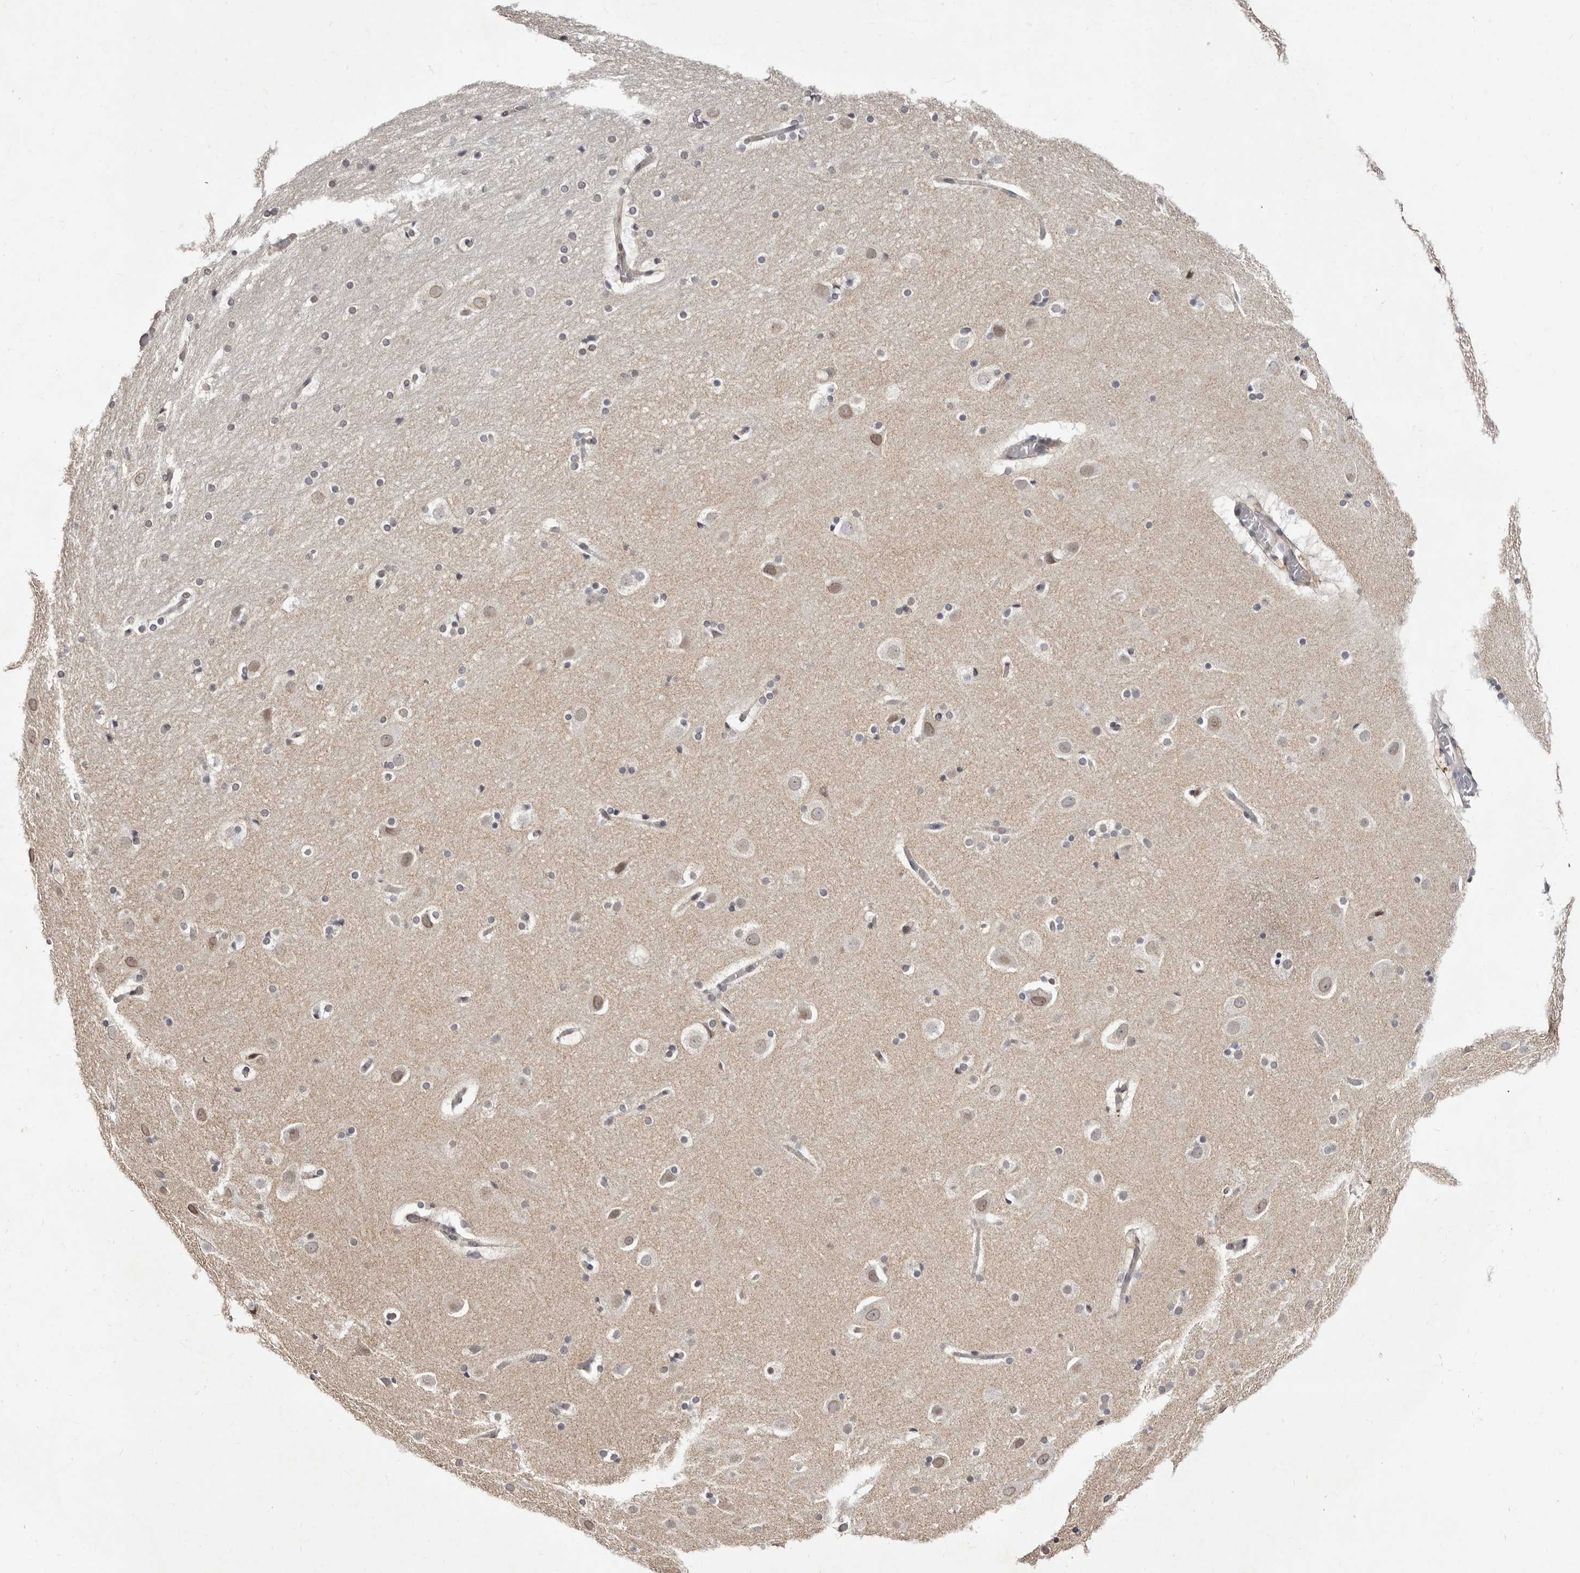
{"staining": {"intensity": "weak", "quantity": ">75%", "location": "nuclear"}, "tissue": "cerebral cortex", "cell_type": "Endothelial cells", "image_type": "normal", "snomed": [{"axis": "morphology", "description": "Normal tissue, NOS"}, {"axis": "topography", "description": "Cerebral cortex"}], "caption": "A high-resolution photomicrograph shows immunohistochemistry staining of benign cerebral cortex, which displays weak nuclear expression in about >75% of endothelial cells. The staining was performed using DAB (3,3'-diaminobenzidine) to visualize the protein expression in brown, while the nuclei were stained in blue with hematoxylin (Magnification: 20x).", "gene": "LCORL", "patient": {"sex": "male", "age": 57}}